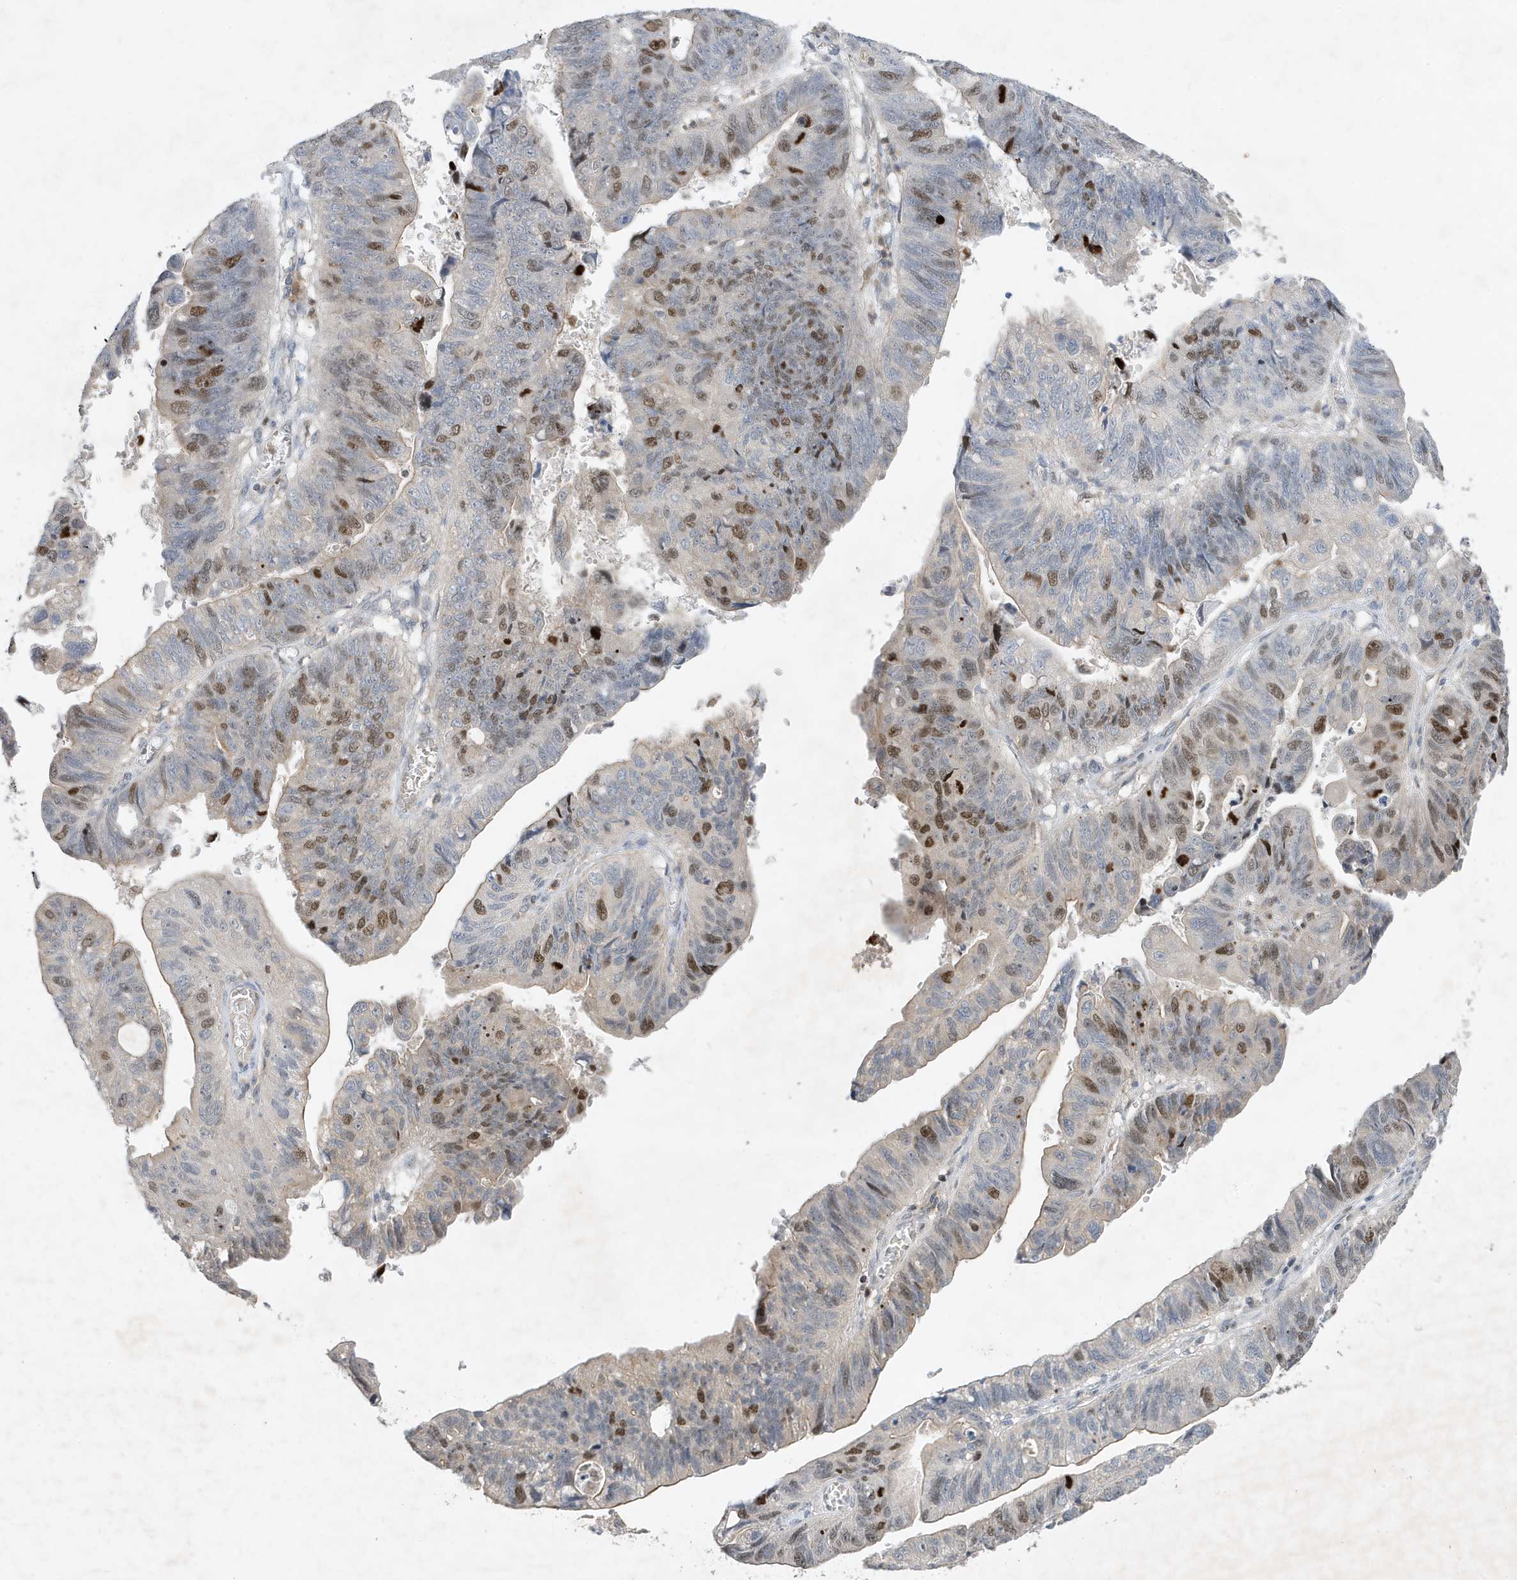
{"staining": {"intensity": "moderate", "quantity": "<25%", "location": "nuclear"}, "tissue": "stomach cancer", "cell_type": "Tumor cells", "image_type": "cancer", "snomed": [{"axis": "morphology", "description": "Adenocarcinoma, NOS"}, {"axis": "topography", "description": "Stomach"}], "caption": "There is low levels of moderate nuclear positivity in tumor cells of stomach cancer (adenocarcinoma), as demonstrated by immunohistochemical staining (brown color).", "gene": "MAST3", "patient": {"sex": "male", "age": 59}}